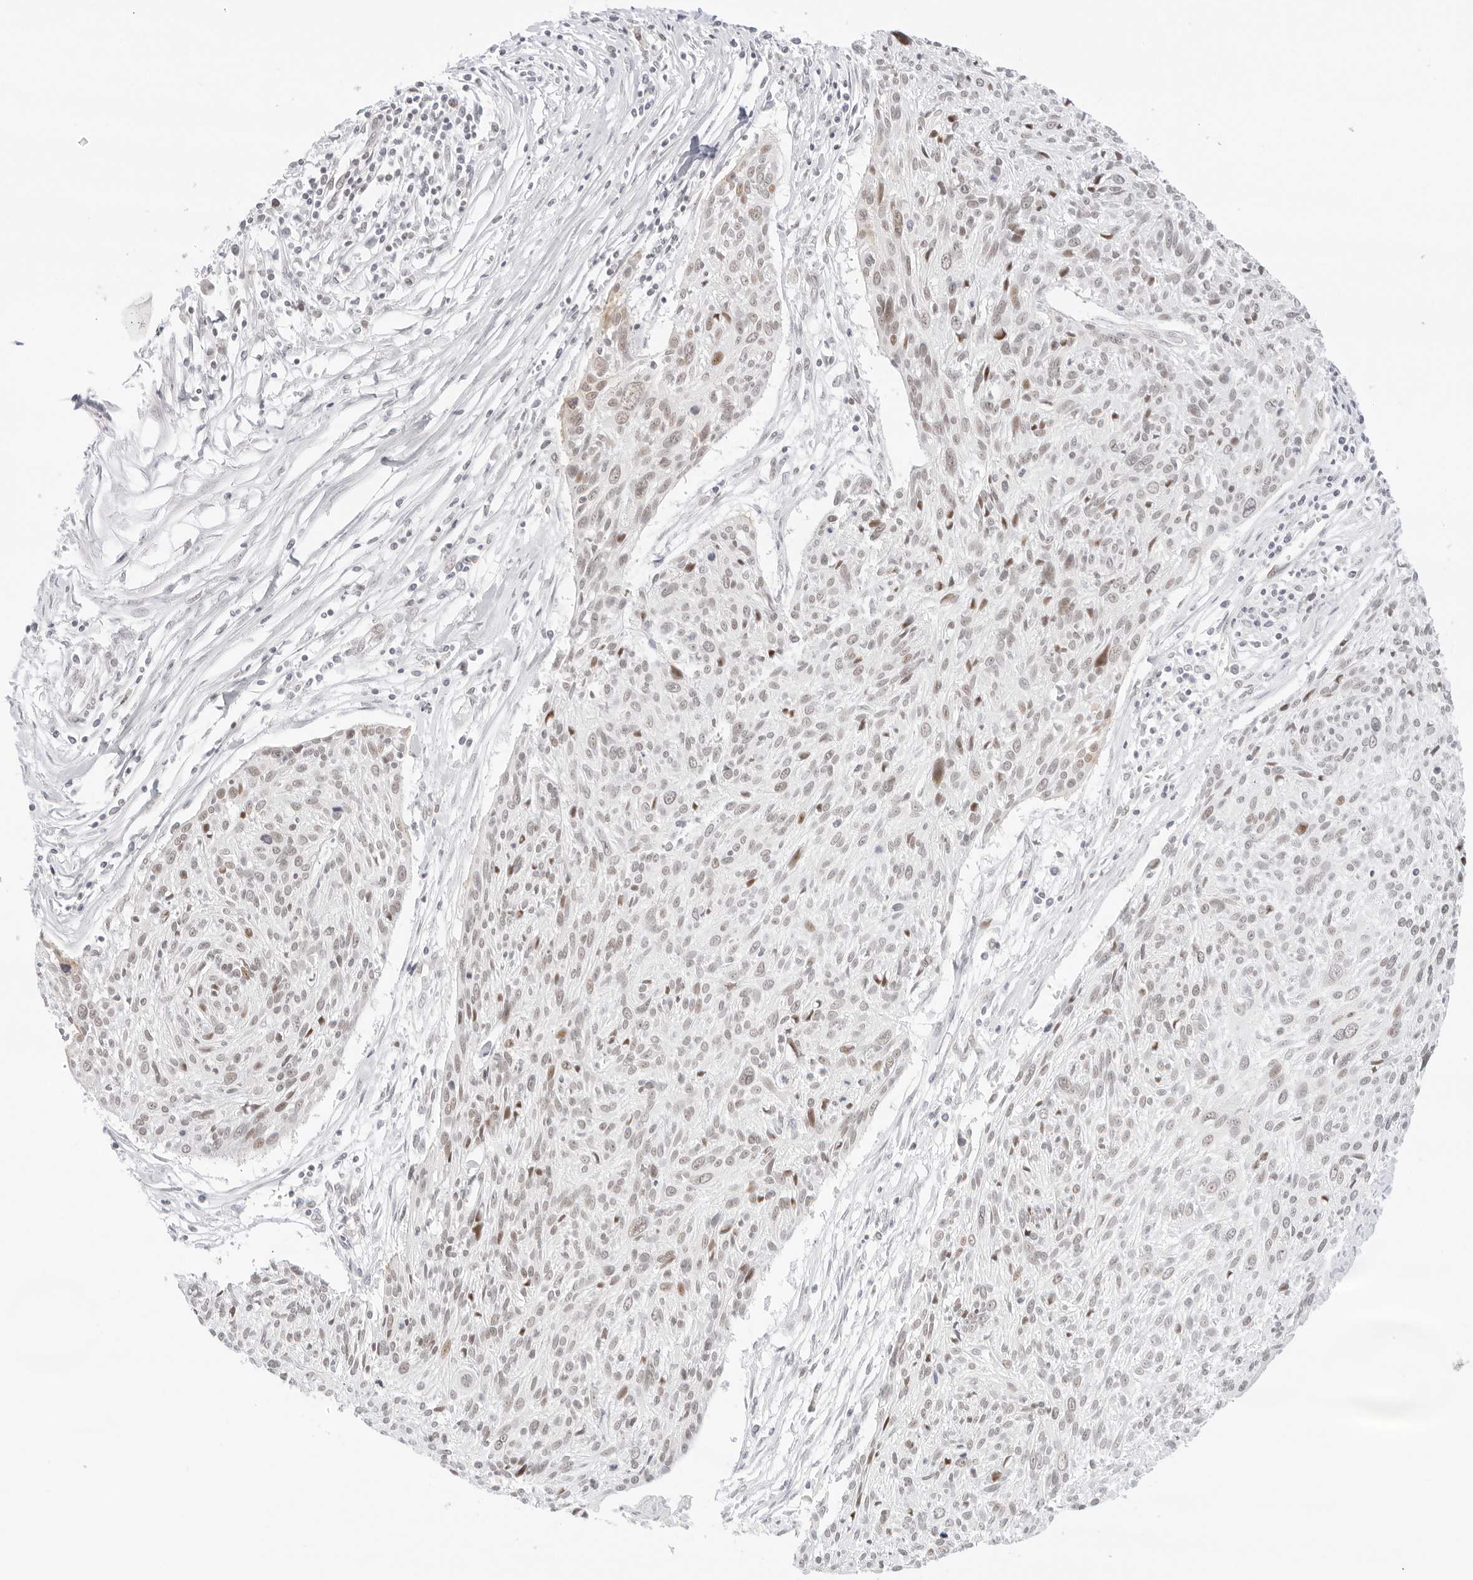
{"staining": {"intensity": "weak", "quantity": "<25%", "location": "nuclear"}, "tissue": "cervical cancer", "cell_type": "Tumor cells", "image_type": "cancer", "snomed": [{"axis": "morphology", "description": "Squamous cell carcinoma, NOS"}, {"axis": "topography", "description": "Cervix"}], "caption": "A photomicrograph of human cervical cancer is negative for staining in tumor cells. (Brightfield microscopy of DAB (3,3'-diaminobenzidine) immunohistochemistry (IHC) at high magnification).", "gene": "ITGA6", "patient": {"sex": "female", "age": 51}}